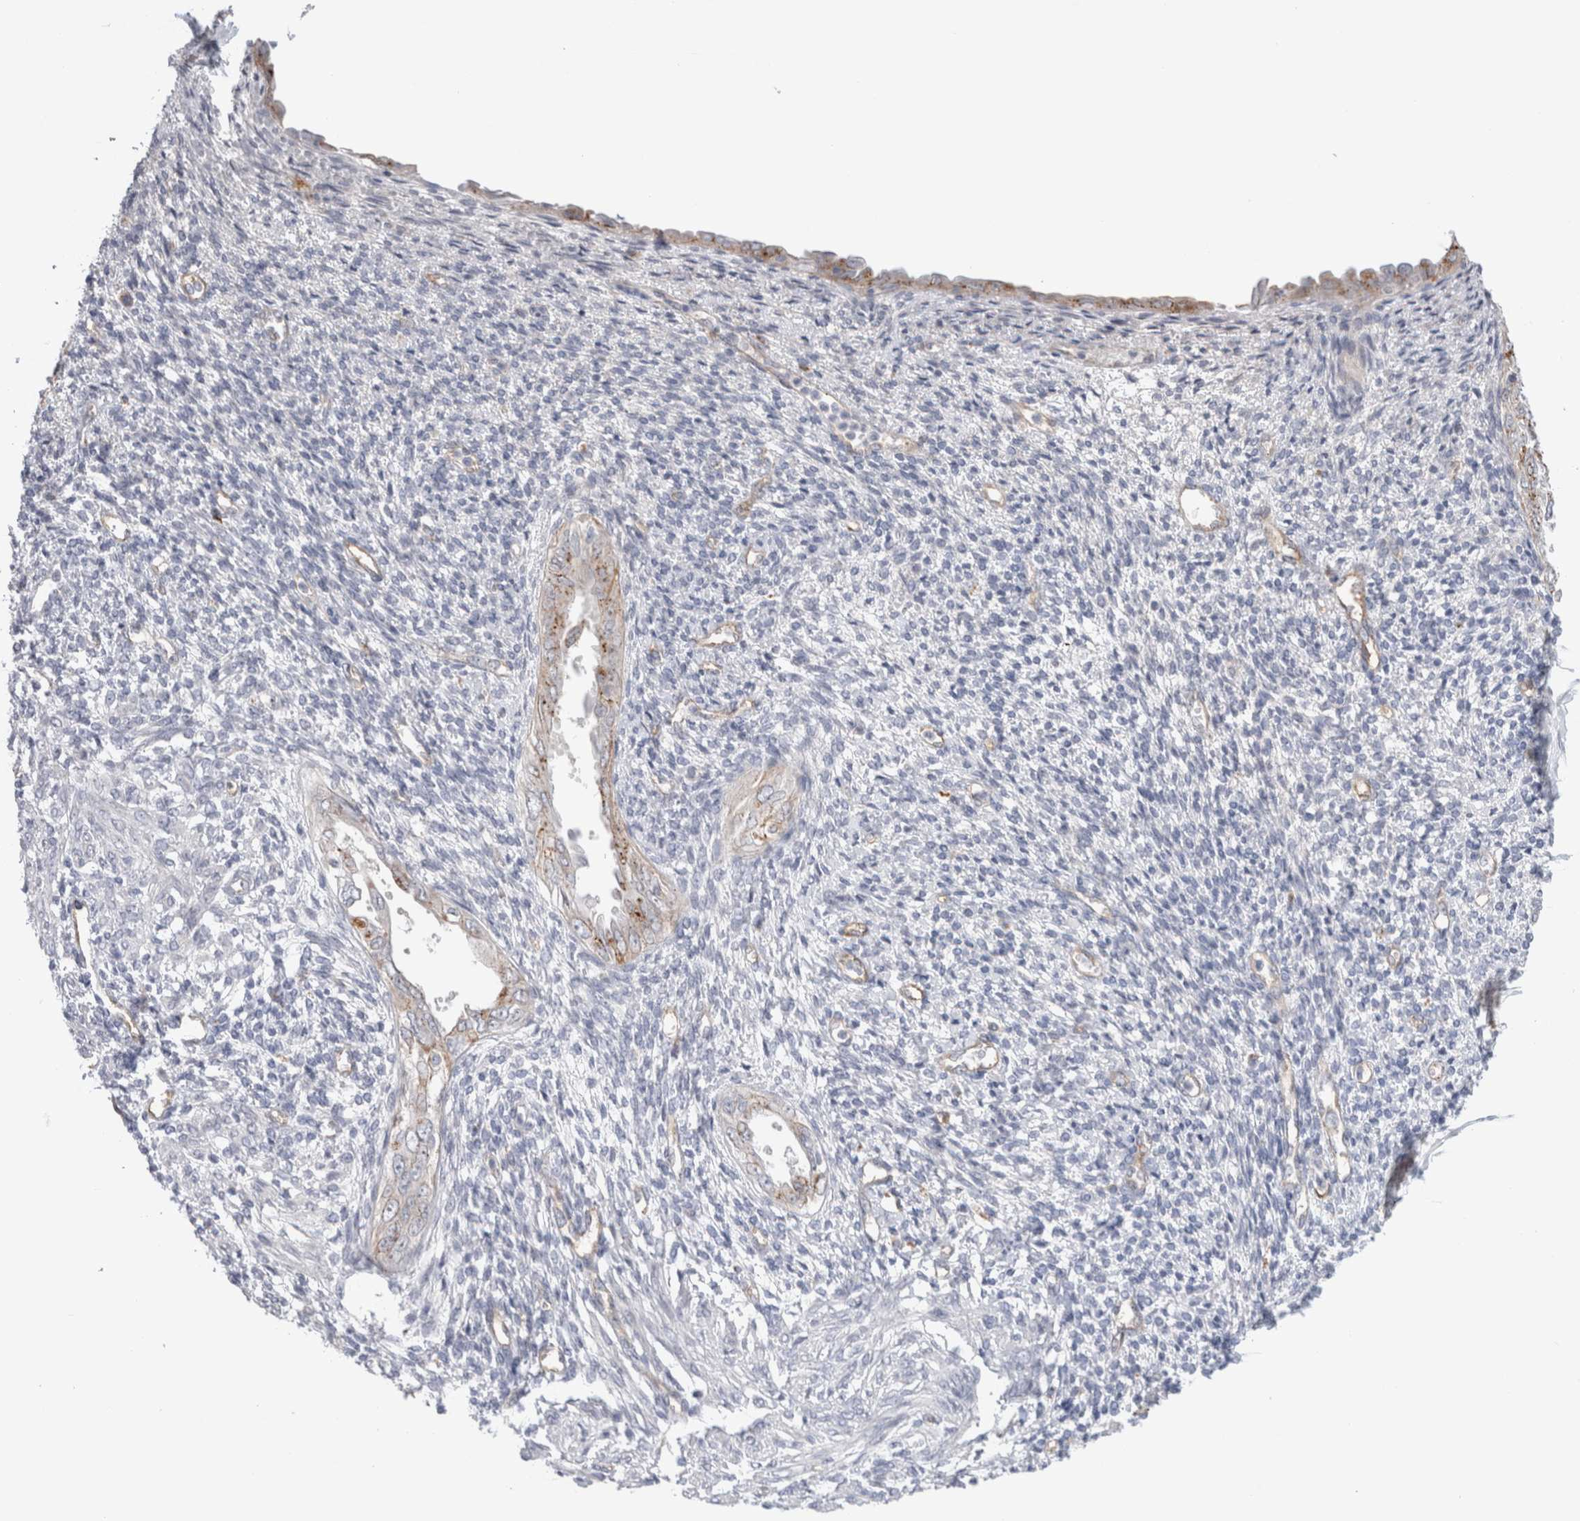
{"staining": {"intensity": "negative", "quantity": "none", "location": "none"}, "tissue": "endometrium", "cell_type": "Cells in endometrial stroma", "image_type": "normal", "snomed": [{"axis": "morphology", "description": "Normal tissue, NOS"}, {"axis": "topography", "description": "Endometrium"}], "caption": "Immunohistochemical staining of benign endometrium displays no significant positivity in cells in endometrial stroma. The staining is performed using DAB brown chromogen with nuclei counter-stained in using hematoxylin.", "gene": "ANKMY1", "patient": {"sex": "female", "age": 66}}